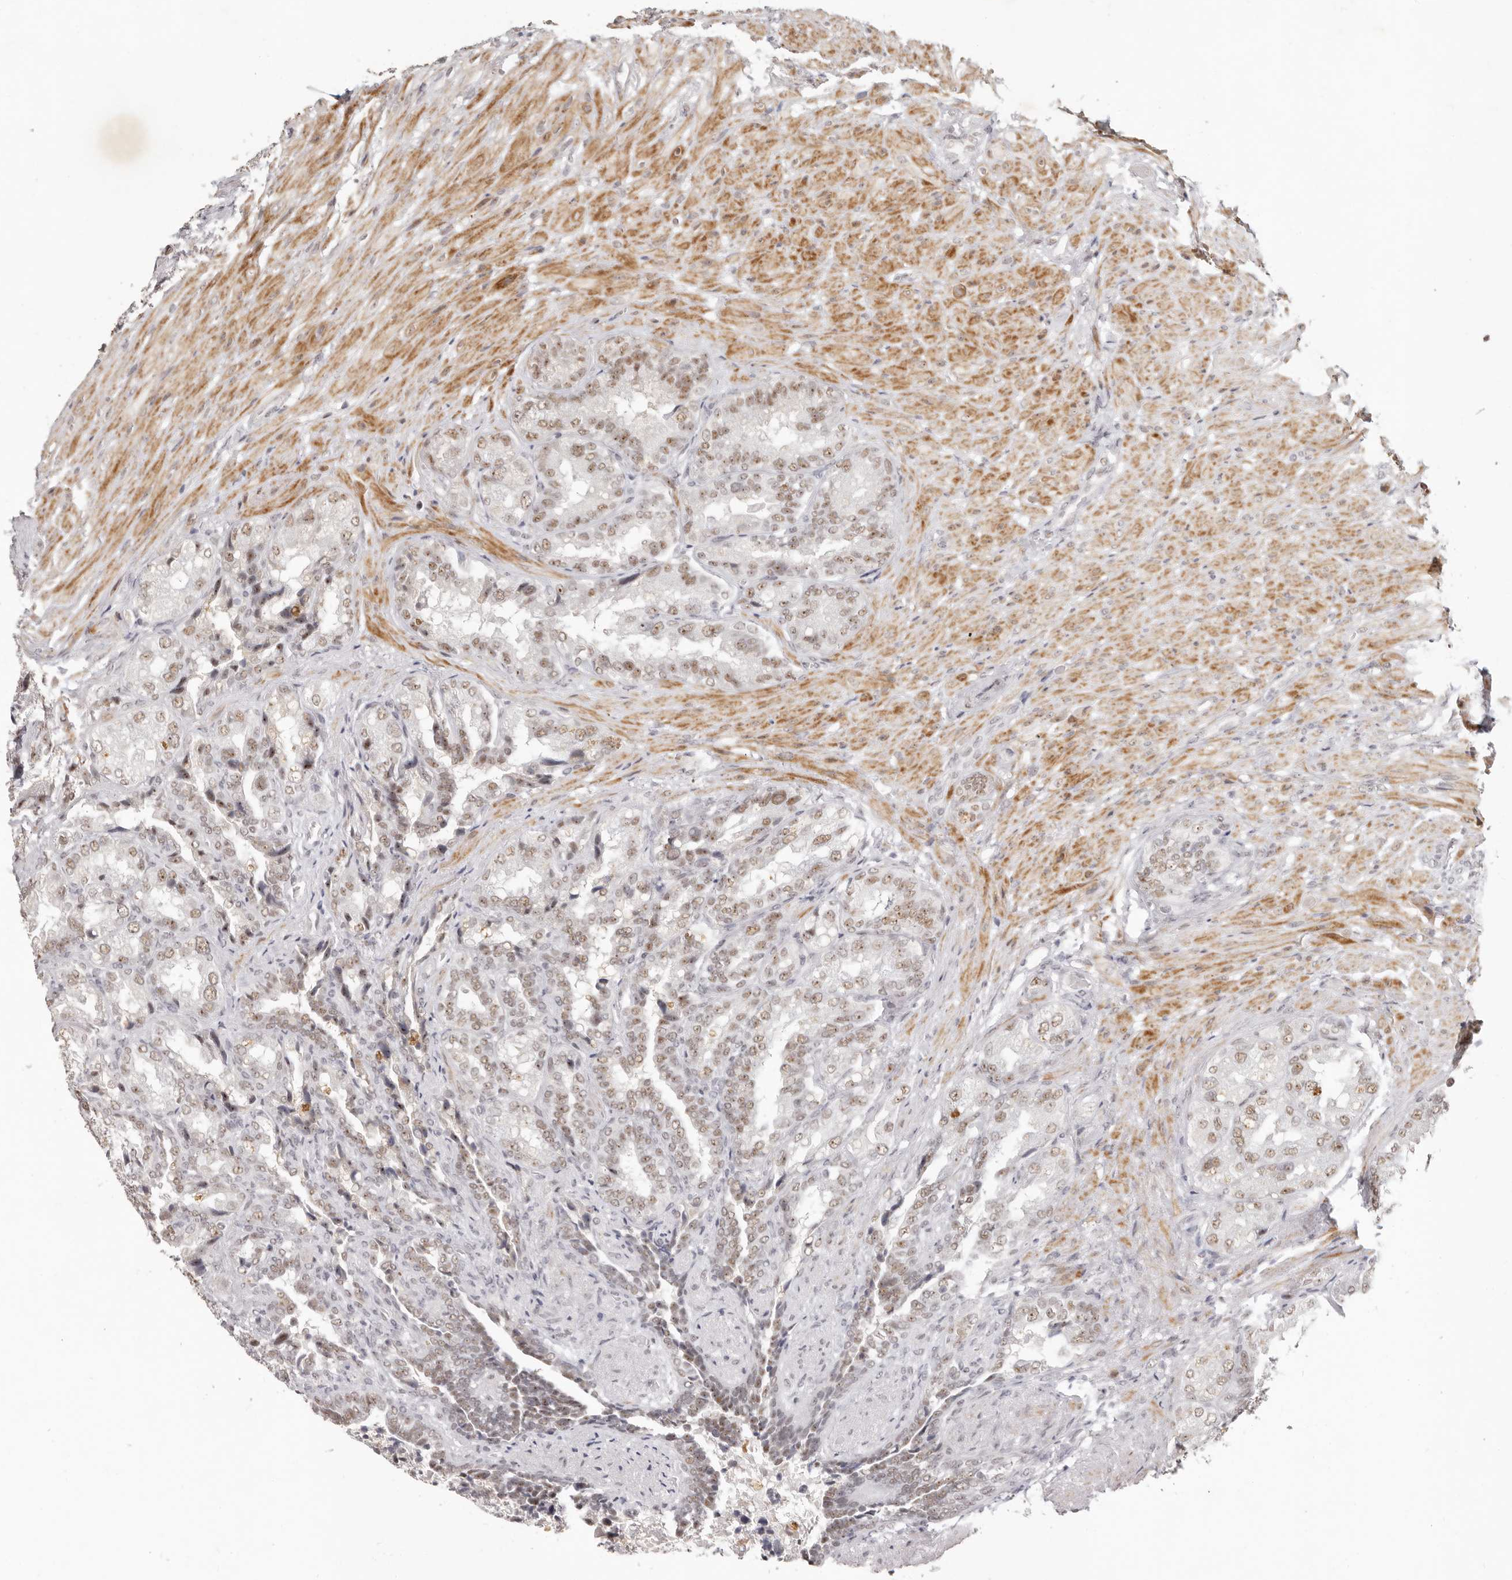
{"staining": {"intensity": "weak", "quantity": ">75%", "location": "nuclear"}, "tissue": "seminal vesicle", "cell_type": "Glandular cells", "image_type": "normal", "snomed": [{"axis": "morphology", "description": "Normal tissue, NOS"}, {"axis": "topography", "description": "Seminal veicle"}, {"axis": "topography", "description": "Peripheral nerve tissue"}], "caption": "Immunohistochemistry (IHC) (DAB (3,3'-diaminobenzidine)) staining of normal seminal vesicle shows weak nuclear protein positivity in about >75% of glandular cells.", "gene": "LARP7", "patient": {"sex": "male", "age": 63}}